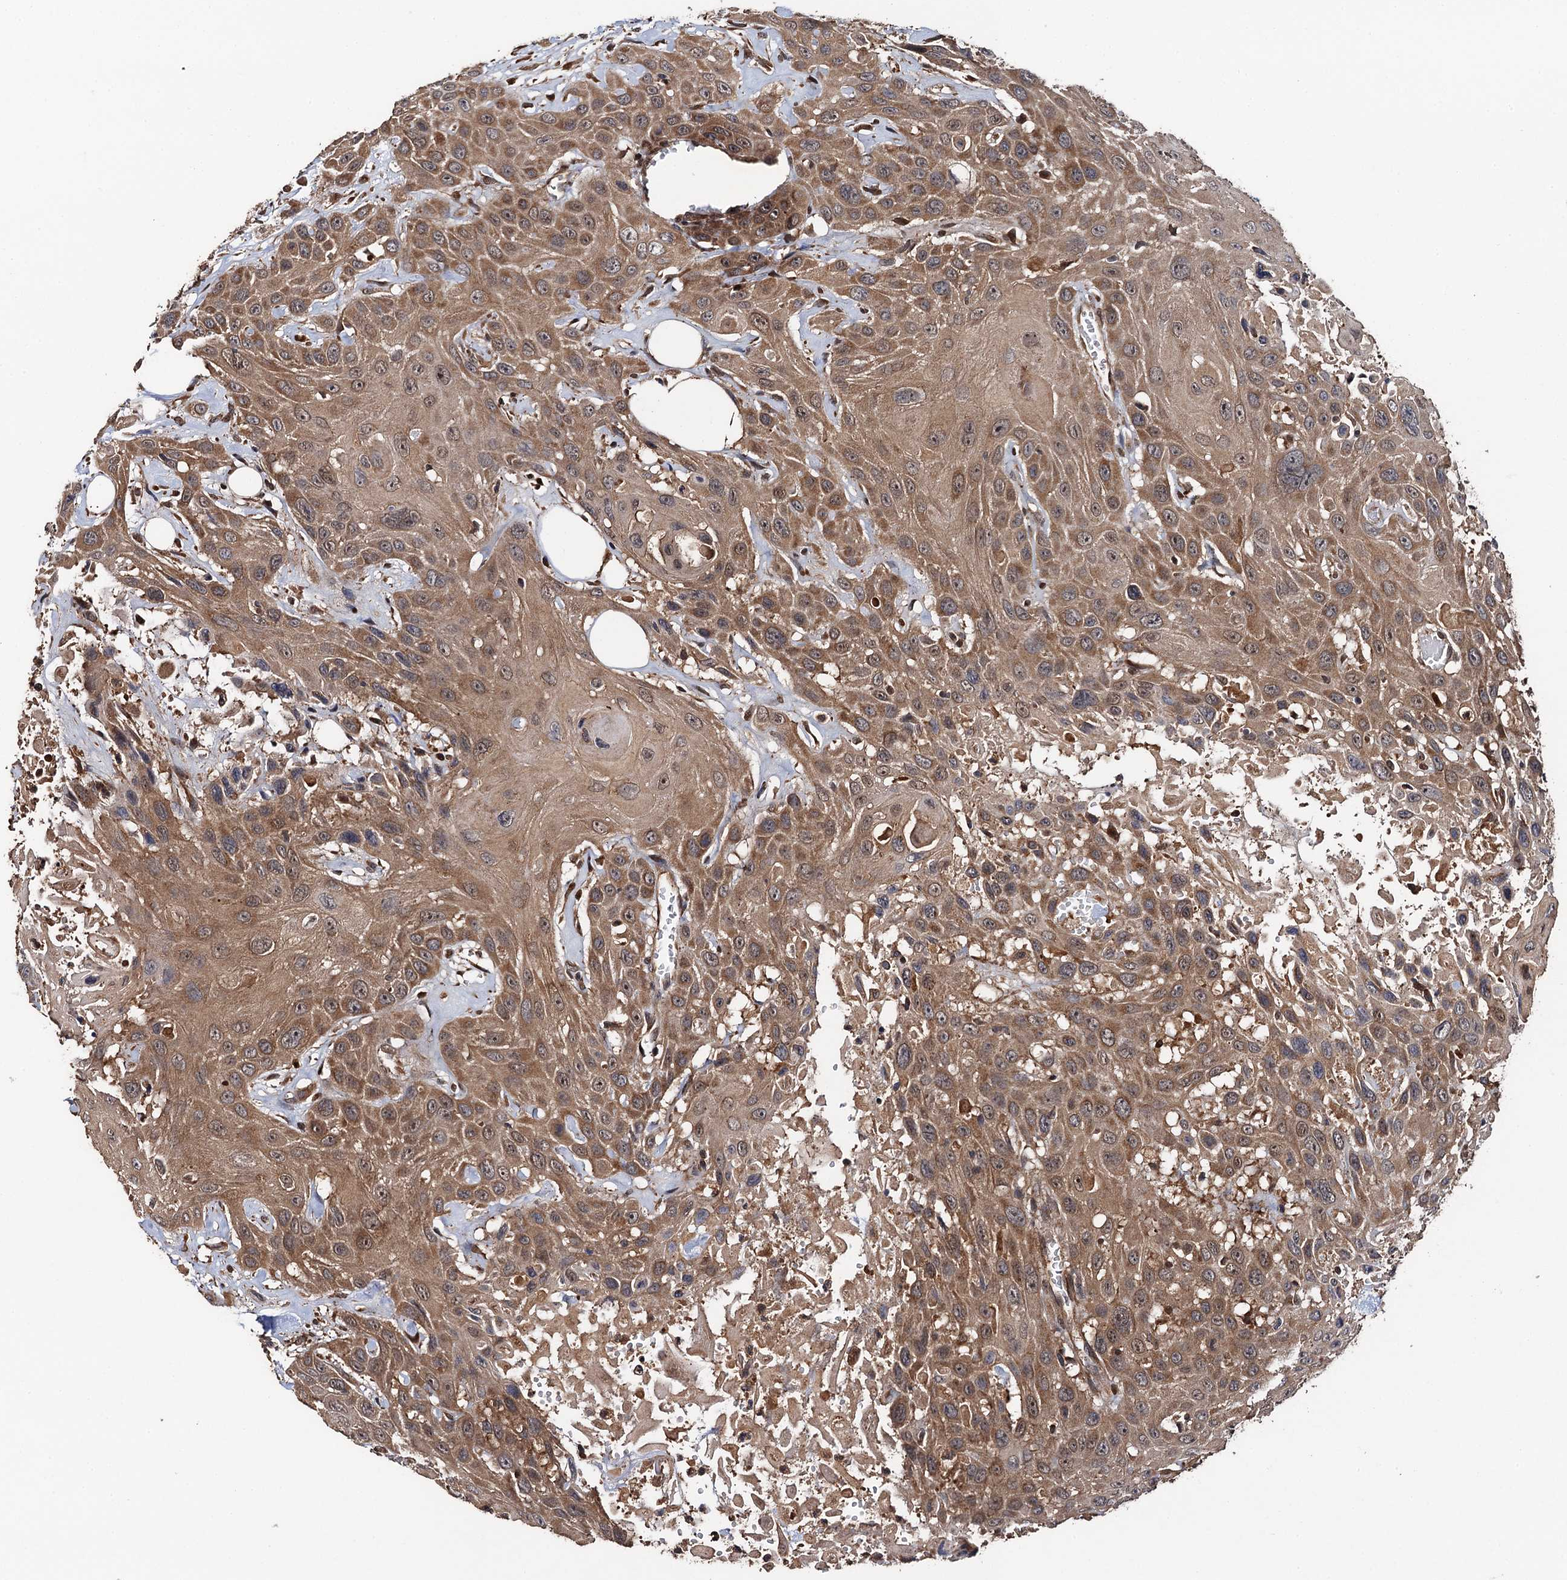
{"staining": {"intensity": "moderate", "quantity": ">75%", "location": "cytoplasmic/membranous"}, "tissue": "head and neck cancer", "cell_type": "Tumor cells", "image_type": "cancer", "snomed": [{"axis": "morphology", "description": "Squamous cell carcinoma, NOS"}, {"axis": "topography", "description": "Head-Neck"}], "caption": "Immunohistochemical staining of human head and neck squamous cell carcinoma shows moderate cytoplasmic/membranous protein staining in about >75% of tumor cells.", "gene": "MIER2", "patient": {"sex": "male", "age": 81}}